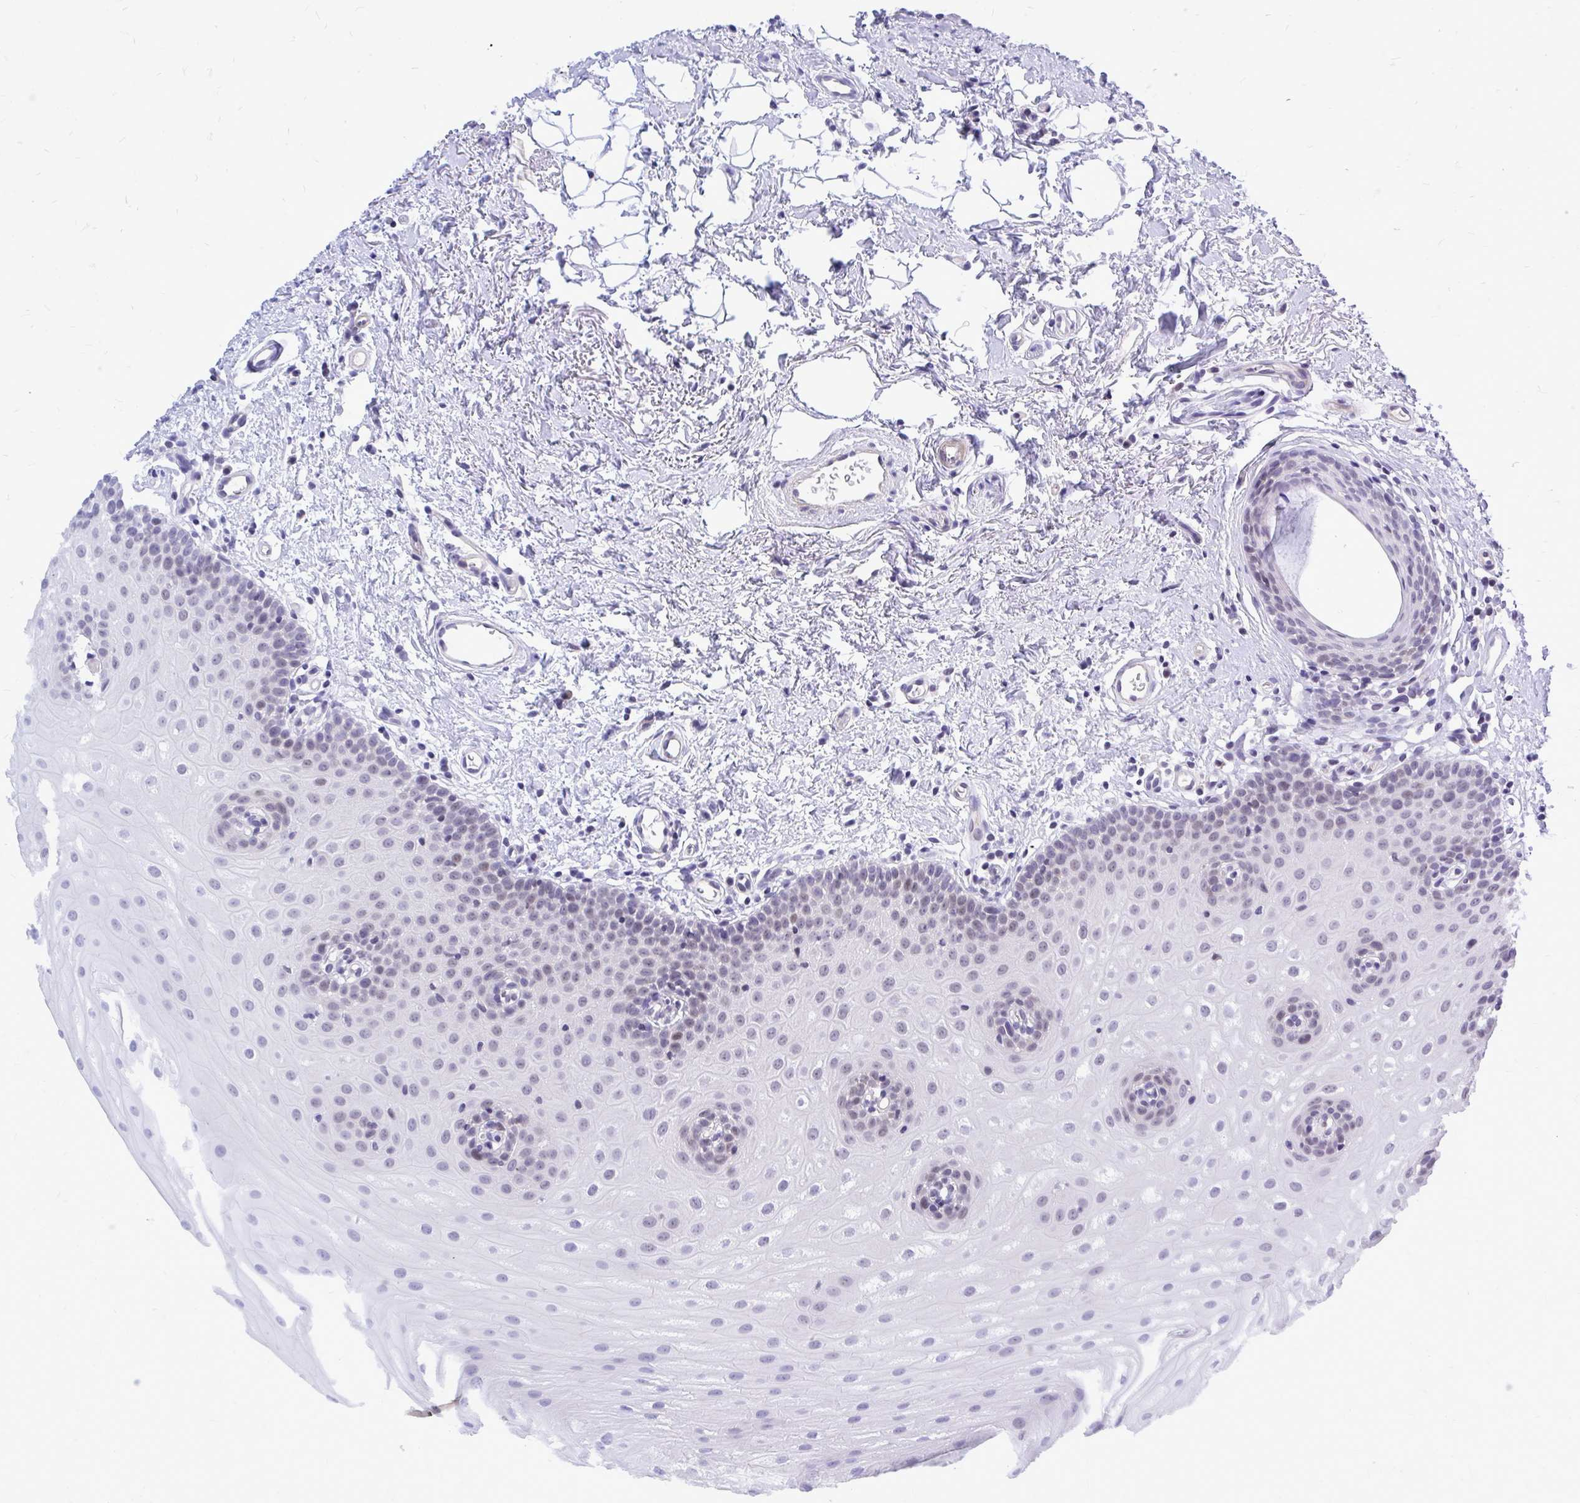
{"staining": {"intensity": "moderate", "quantity": "25%-75%", "location": "nuclear"}, "tissue": "oral mucosa", "cell_type": "Squamous epithelial cells", "image_type": "normal", "snomed": [{"axis": "morphology", "description": "Normal tissue, NOS"}, {"axis": "morphology", "description": "Adenocarcinoma, NOS"}, {"axis": "topography", "description": "Oral tissue"}, {"axis": "topography", "description": "Head-Neck"}], "caption": "An immunohistochemistry (IHC) photomicrograph of benign tissue is shown. Protein staining in brown shows moderate nuclear positivity in oral mucosa within squamous epithelial cells.", "gene": "ZBTB25", "patient": {"sex": "female", "age": 57}}